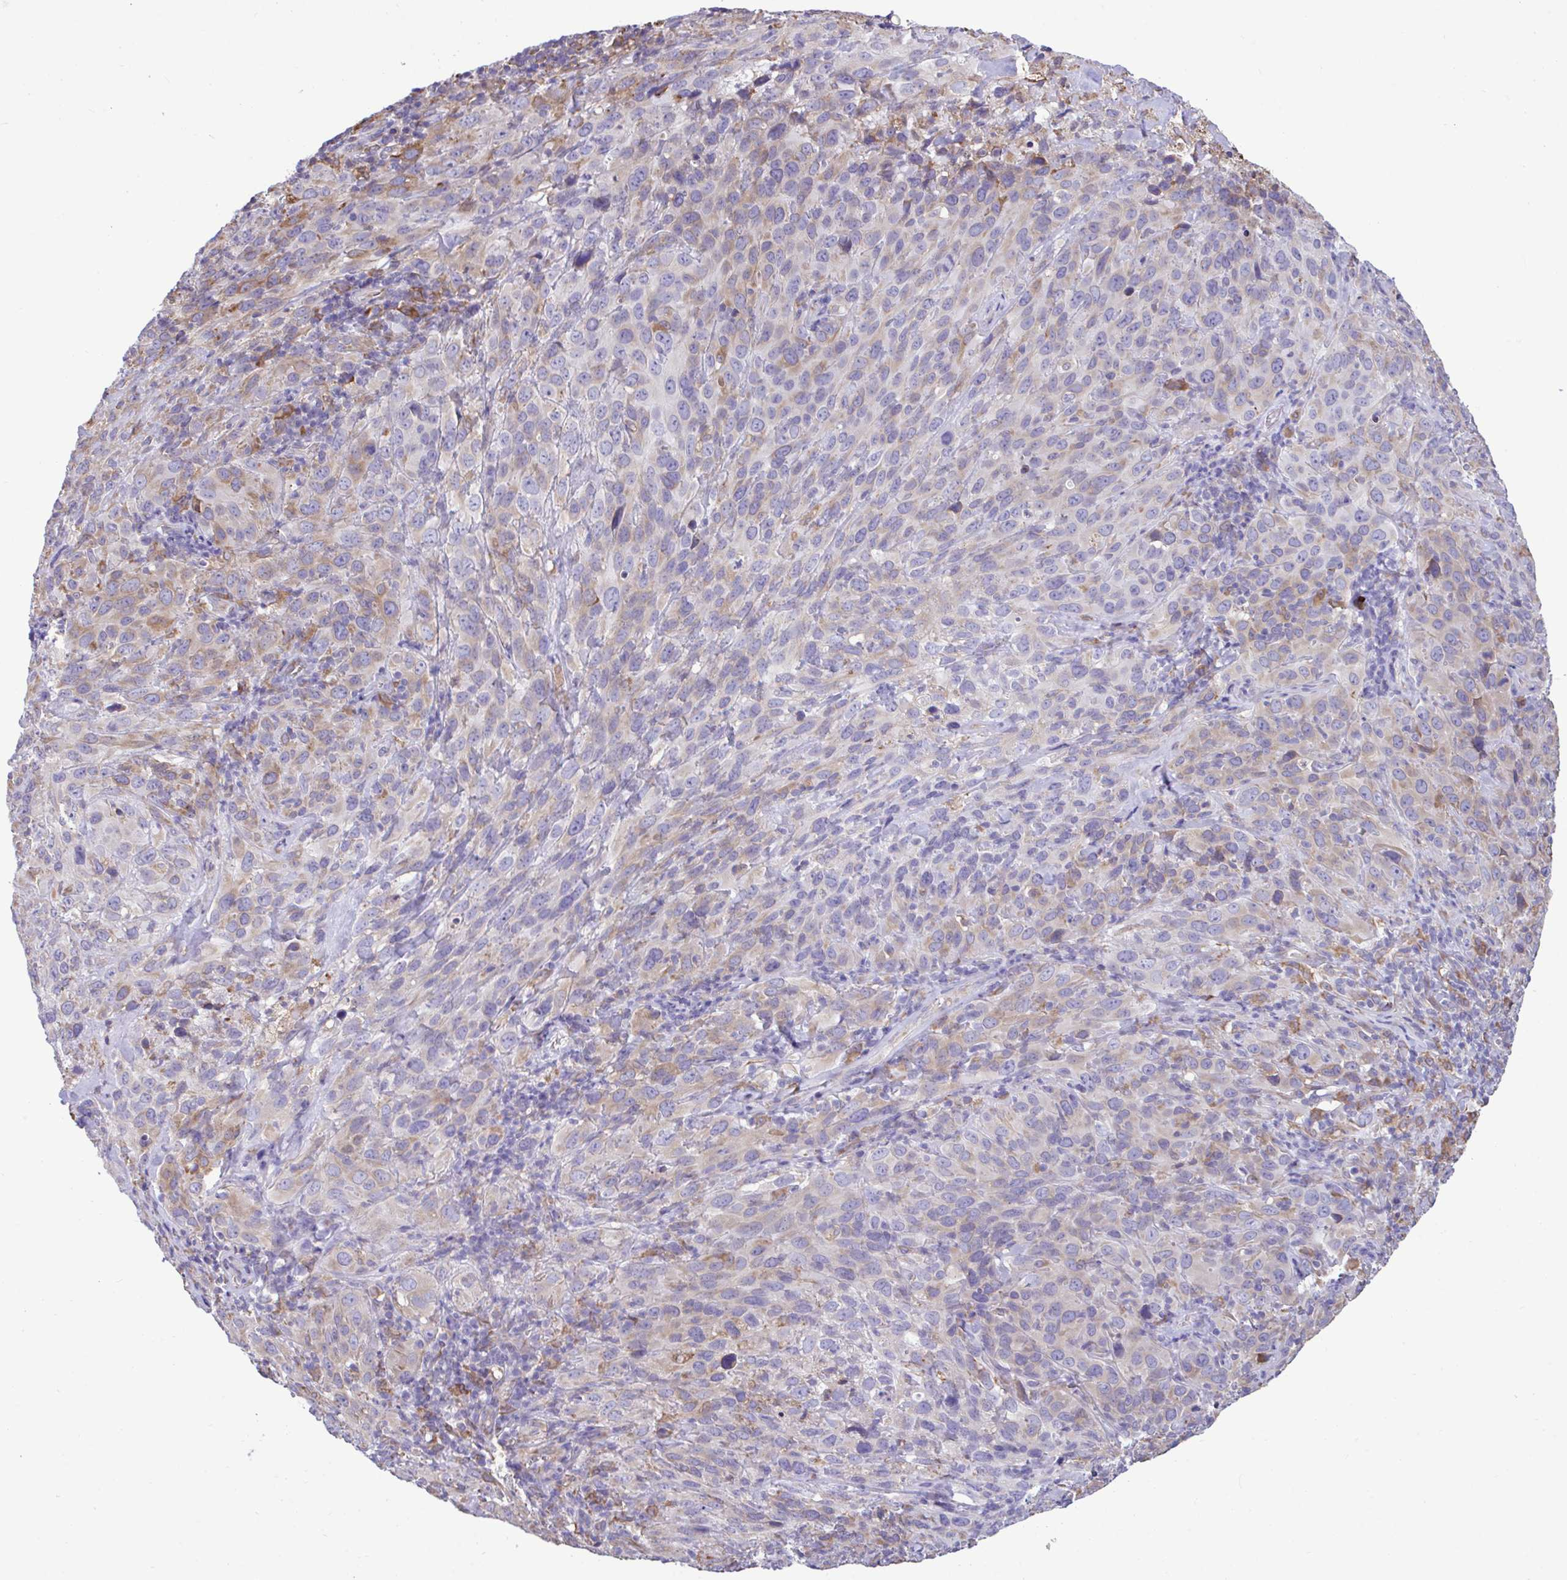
{"staining": {"intensity": "weak", "quantity": "25%-75%", "location": "cytoplasmic/membranous"}, "tissue": "cervical cancer", "cell_type": "Tumor cells", "image_type": "cancer", "snomed": [{"axis": "morphology", "description": "Squamous cell carcinoma, NOS"}, {"axis": "topography", "description": "Cervix"}], "caption": "A photomicrograph of human cervical cancer stained for a protein displays weak cytoplasmic/membranous brown staining in tumor cells. (DAB (3,3'-diaminobenzidine) = brown stain, brightfield microscopy at high magnification).", "gene": "PIGK", "patient": {"sex": "female", "age": 51}}